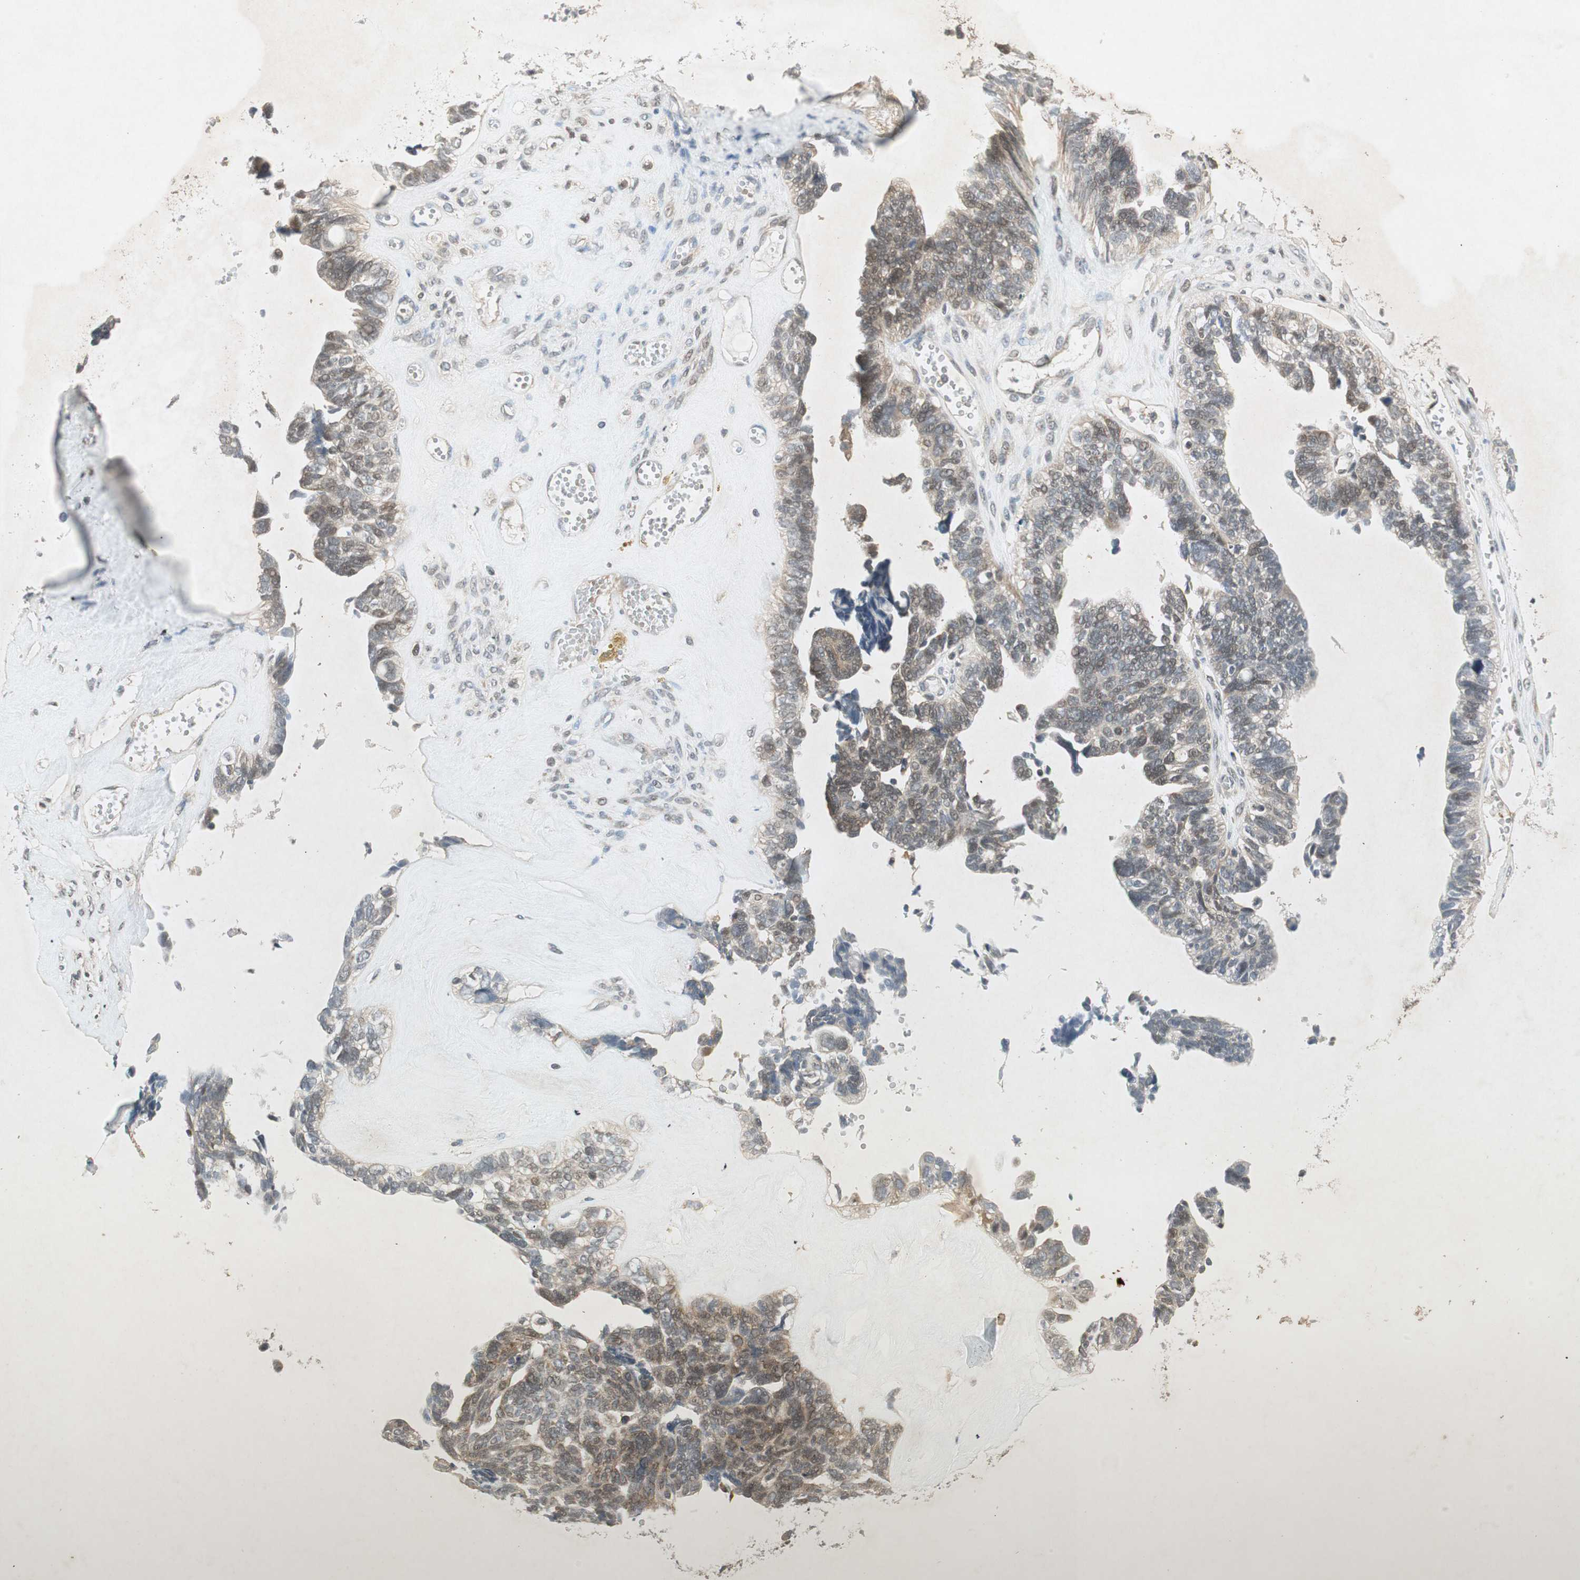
{"staining": {"intensity": "weak", "quantity": "25%-75%", "location": "cytoplasmic/membranous,nuclear"}, "tissue": "ovarian cancer", "cell_type": "Tumor cells", "image_type": "cancer", "snomed": [{"axis": "morphology", "description": "Cystadenocarcinoma, serous, NOS"}, {"axis": "topography", "description": "Ovary"}], "caption": "Tumor cells show low levels of weak cytoplasmic/membranous and nuclear positivity in approximately 25%-75% of cells in human serous cystadenocarcinoma (ovarian).", "gene": "USP2", "patient": {"sex": "female", "age": 79}}